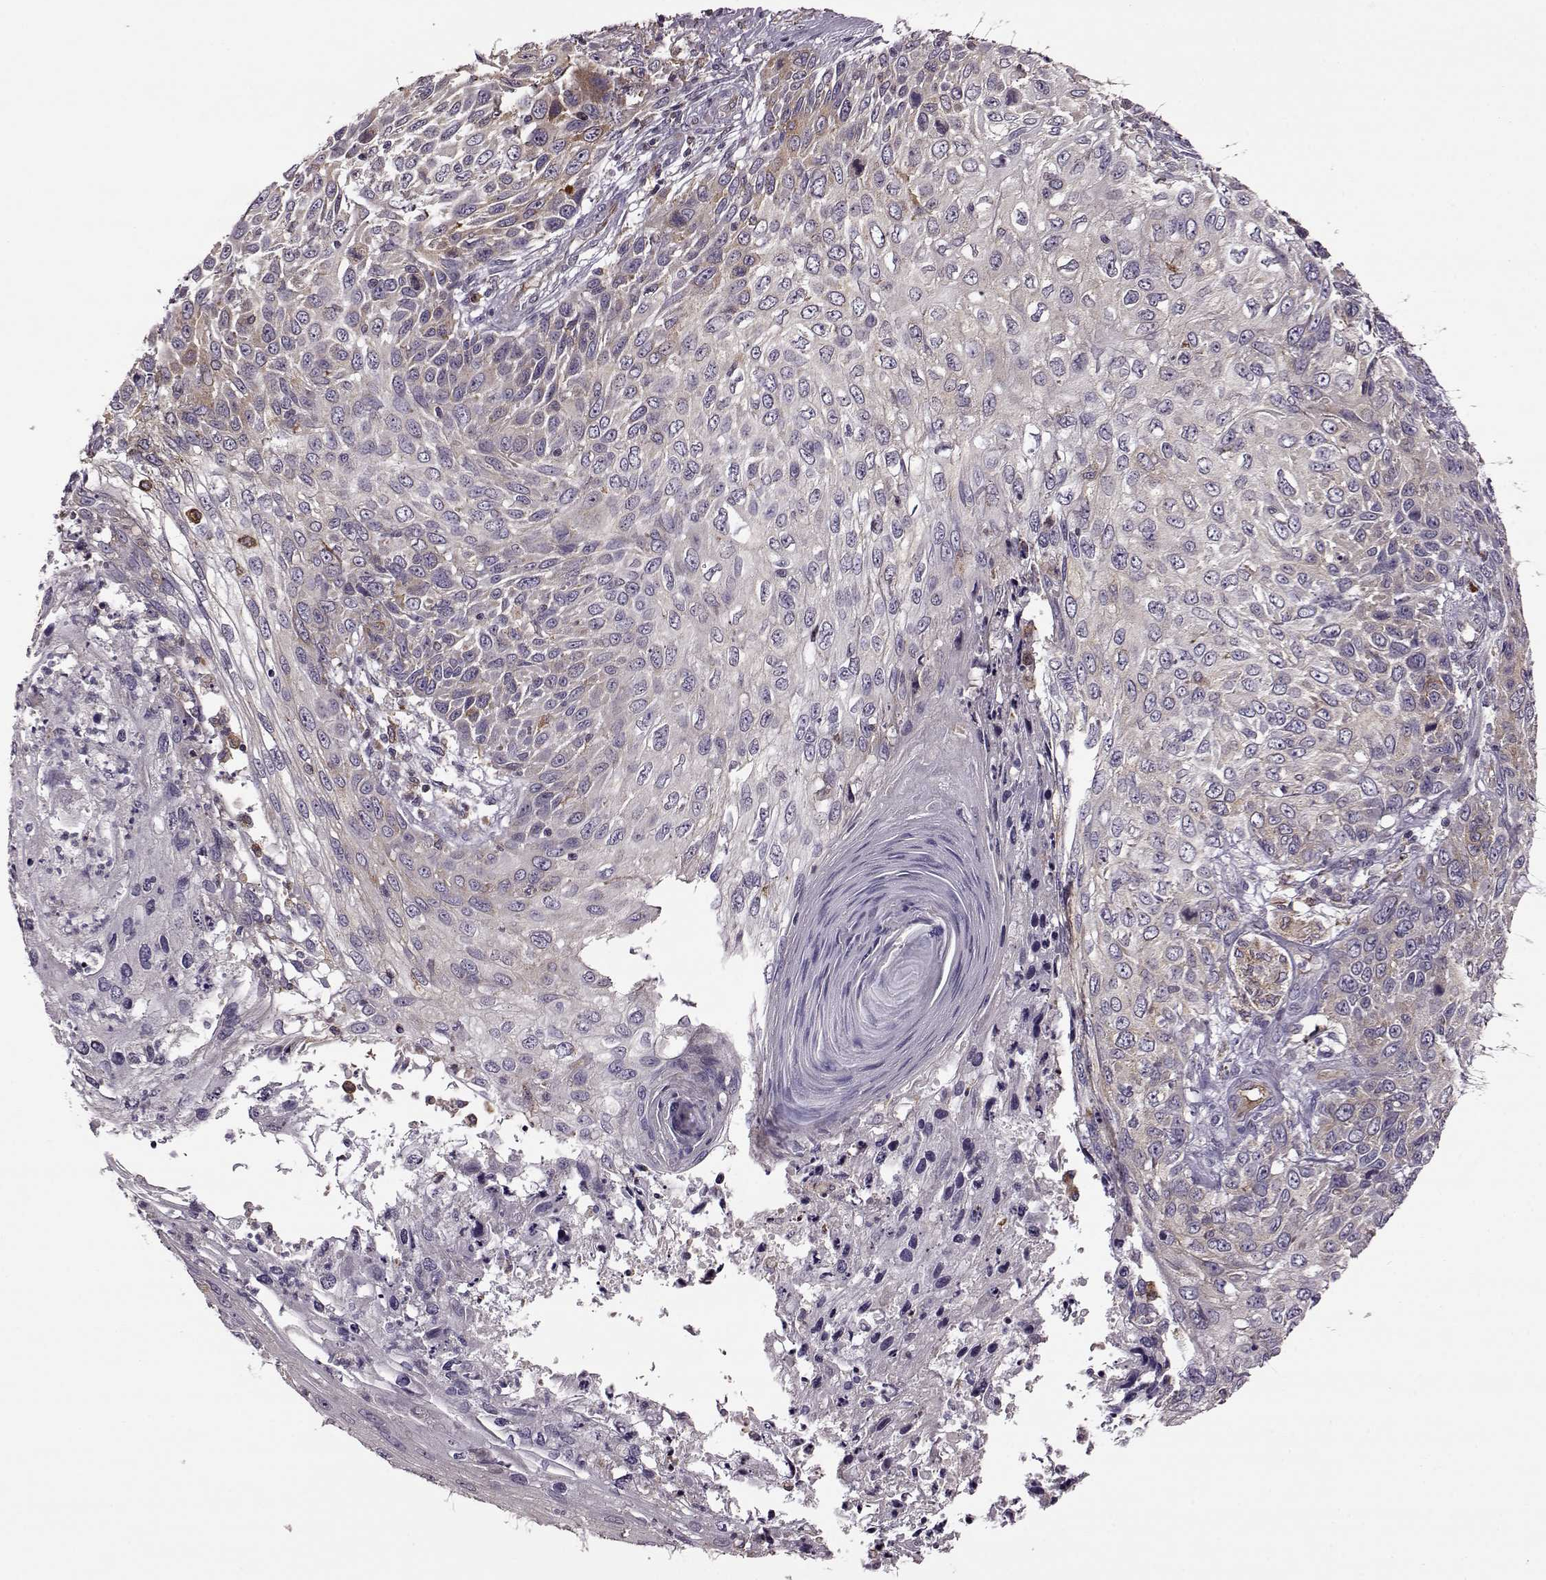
{"staining": {"intensity": "moderate", "quantity": "<25%", "location": "cytoplasmic/membranous"}, "tissue": "skin cancer", "cell_type": "Tumor cells", "image_type": "cancer", "snomed": [{"axis": "morphology", "description": "Squamous cell carcinoma, NOS"}, {"axis": "topography", "description": "Skin"}], "caption": "Protein analysis of skin squamous cell carcinoma tissue demonstrates moderate cytoplasmic/membranous expression in approximately <25% of tumor cells.", "gene": "MTSS1", "patient": {"sex": "male", "age": 92}}